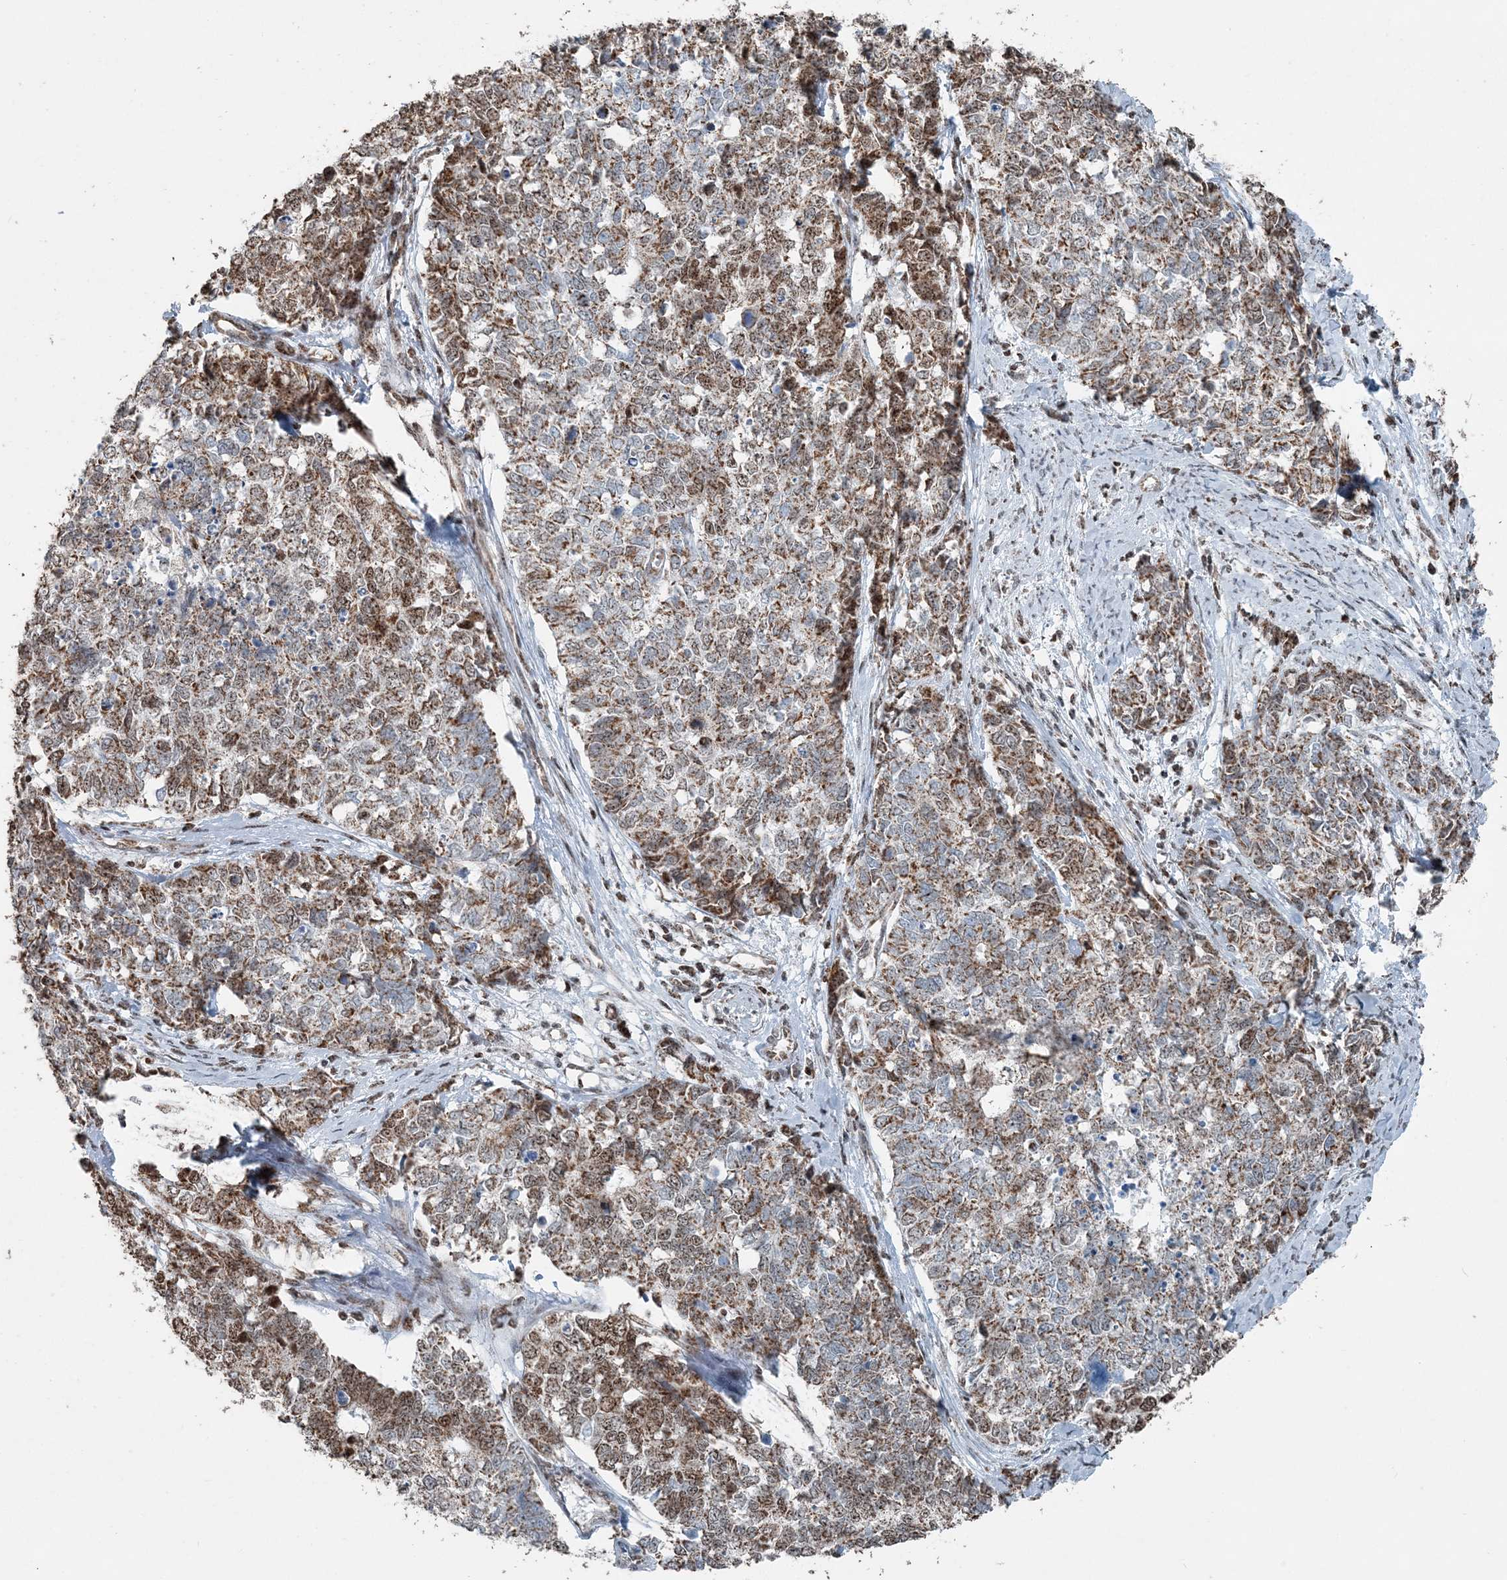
{"staining": {"intensity": "moderate", "quantity": ">75%", "location": "cytoplasmic/membranous"}, "tissue": "cervical cancer", "cell_type": "Tumor cells", "image_type": "cancer", "snomed": [{"axis": "morphology", "description": "Squamous cell carcinoma, NOS"}, {"axis": "topography", "description": "Cervix"}], "caption": "Human cervical squamous cell carcinoma stained with a brown dye reveals moderate cytoplasmic/membranous positive positivity in about >75% of tumor cells.", "gene": "SUCLG1", "patient": {"sex": "female", "age": 63}}